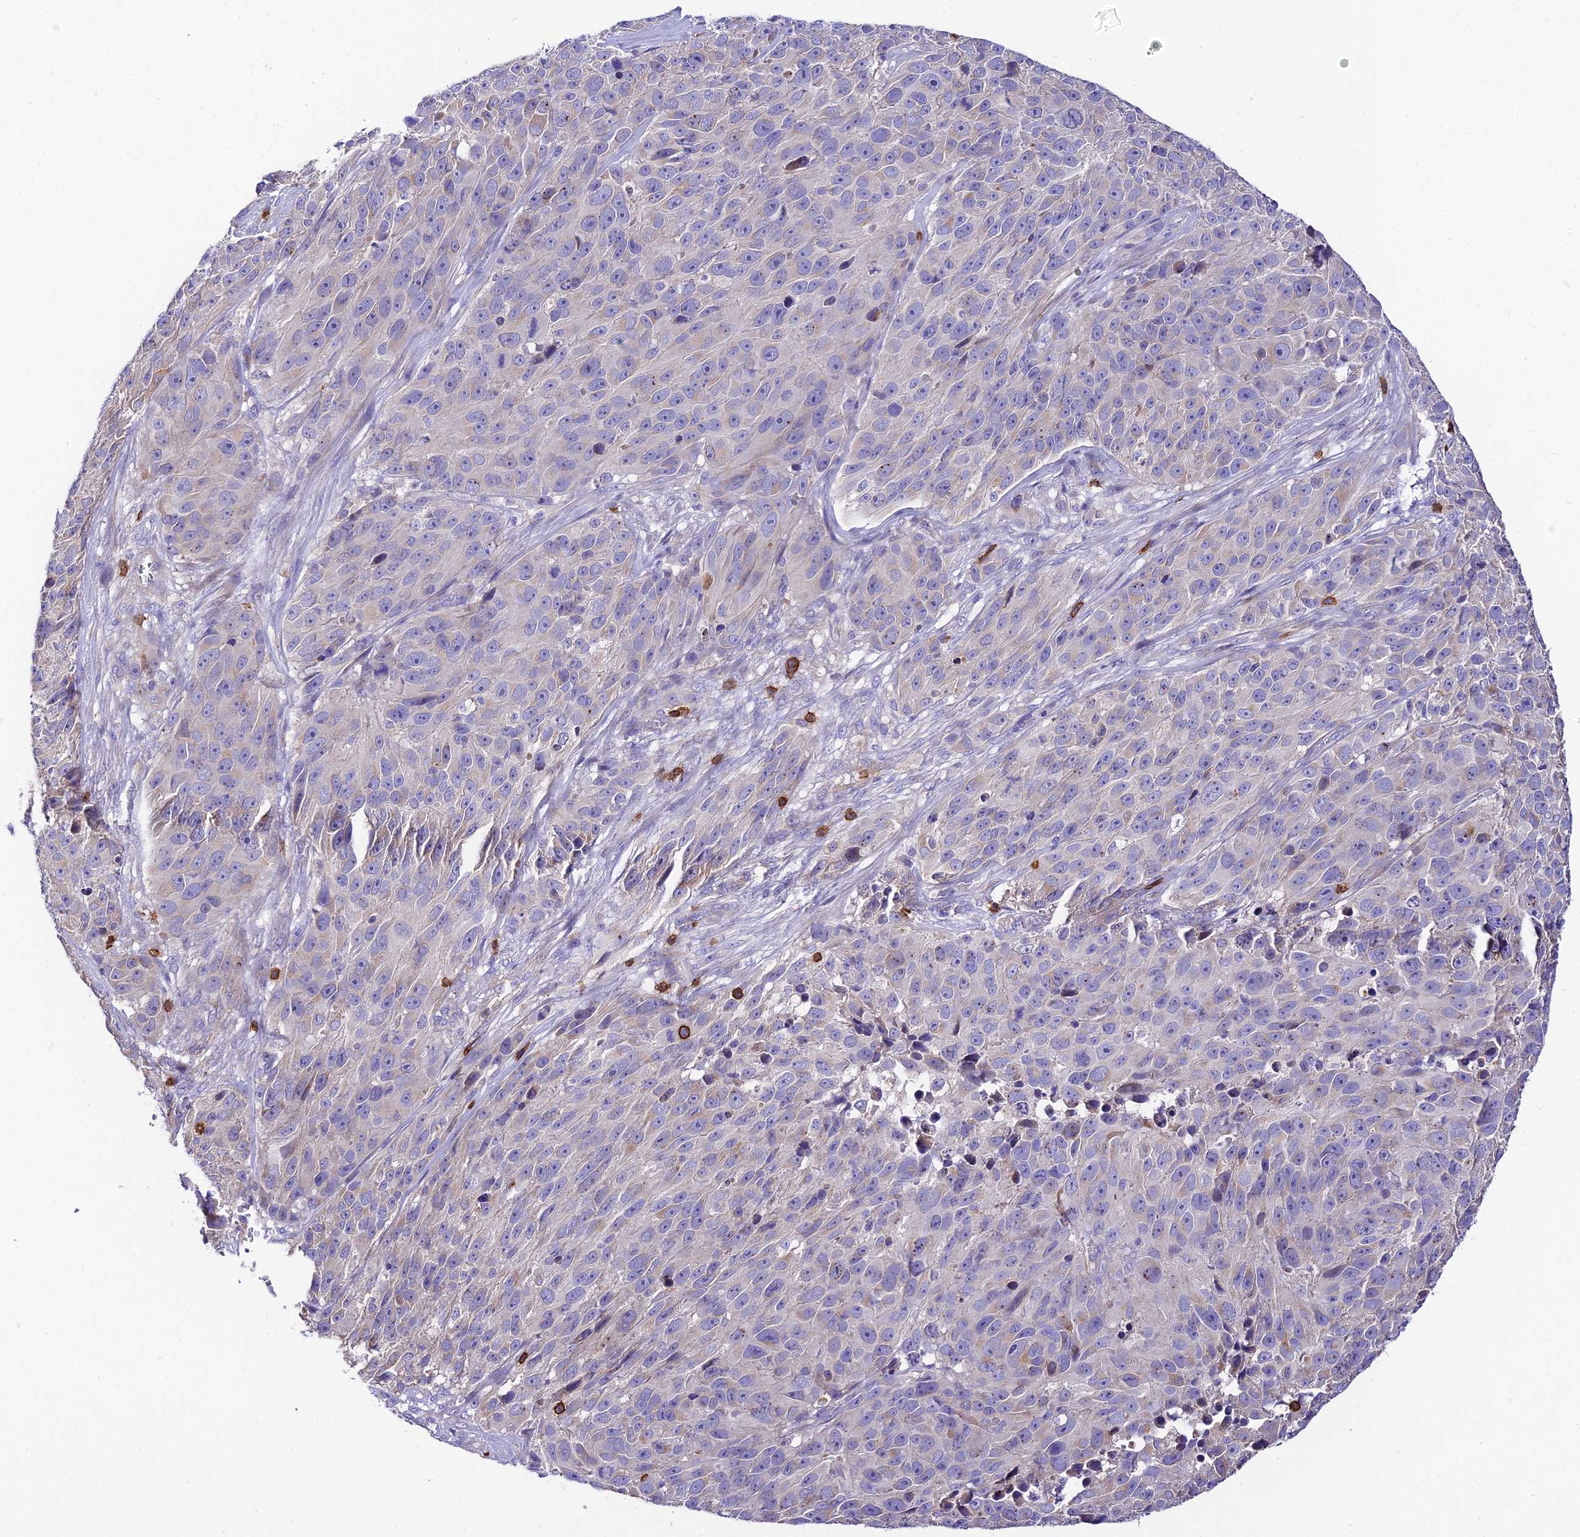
{"staining": {"intensity": "negative", "quantity": "none", "location": "none"}, "tissue": "melanoma", "cell_type": "Tumor cells", "image_type": "cancer", "snomed": [{"axis": "morphology", "description": "Malignant melanoma, NOS"}, {"axis": "topography", "description": "Skin"}], "caption": "A high-resolution photomicrograph shows immunohistochemistry (IHC) staining of malignant melanoma, which displays no significant positivity in tumor cells. Brightfield microscopy of IHC stained with DAB (3,3'-diaminobenzidine) (brown) and hematoxylin (blue), captured at high magnification.", "gene": "PTPRCAP", "patient": {"sex": "male", "age": 84}}